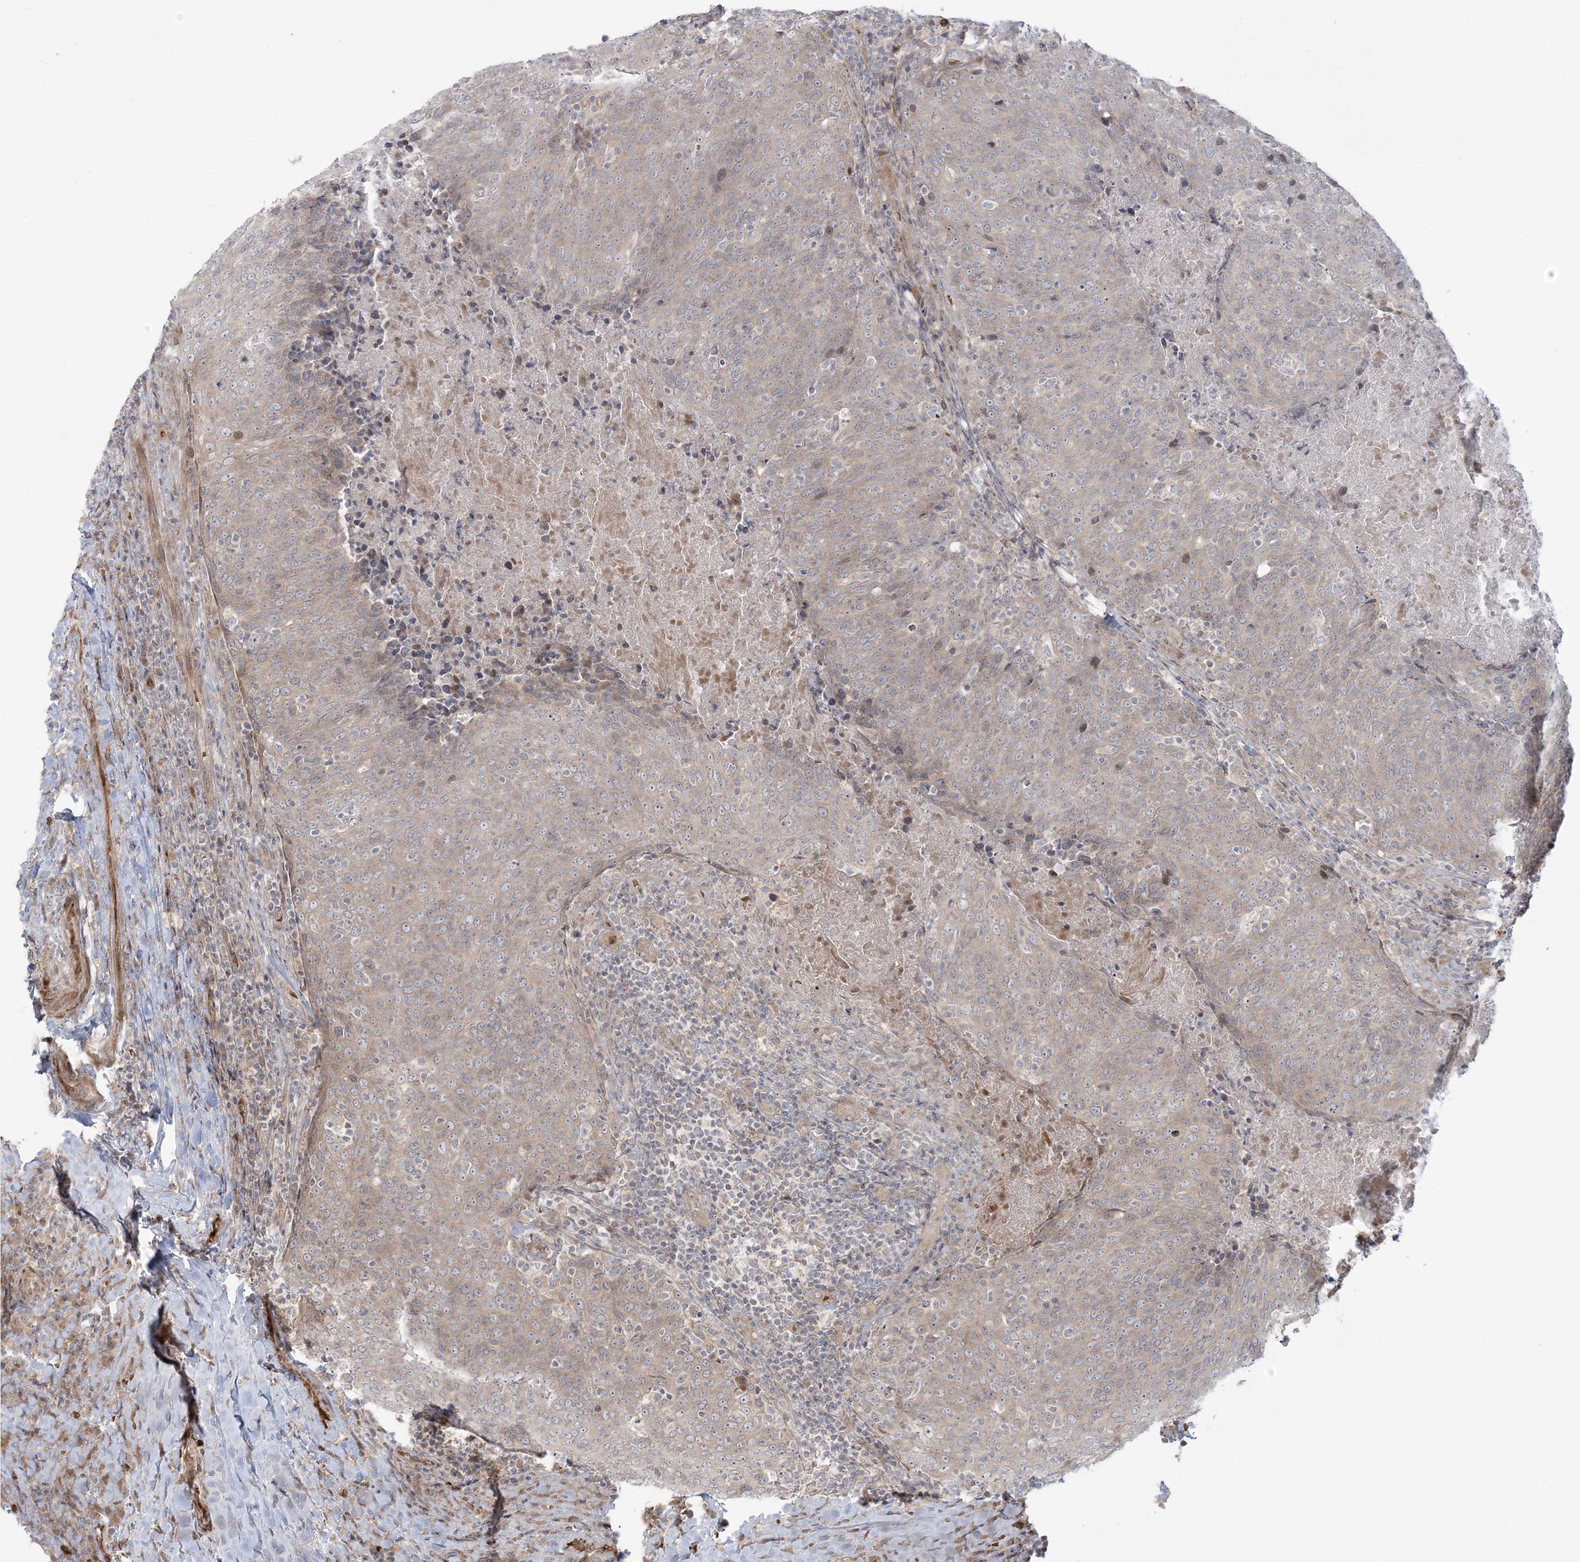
{"staining": {"intensity": "moderate", "quantity": "25%-75%", "location": "cytoplasmic/membranous"}, "tissue": "head and neck cancer", "cell_type": "Tumor cells", "image_type": "cancer", "snomed": [{"axis": "morphology", "description": "Squamous cell carcinoma, NOS"}, {"axis": "morphology", "description": "Squamous cell carcinoma, metastatic, NOS"}, {"axis": "topography", "description": "Lymph node"}, {"axis": "topography", "description": "Head-Neck"}], "caption": "Protein analysis of metastatic squamous cell carcinoma (head and neck) tissue demonstrates moderate cytoplasmic/membranous positivity in approximately 25%-75% of tumor cells.", "gene": "NUDT9", "patient": {"sex": "male", "age": 62}}